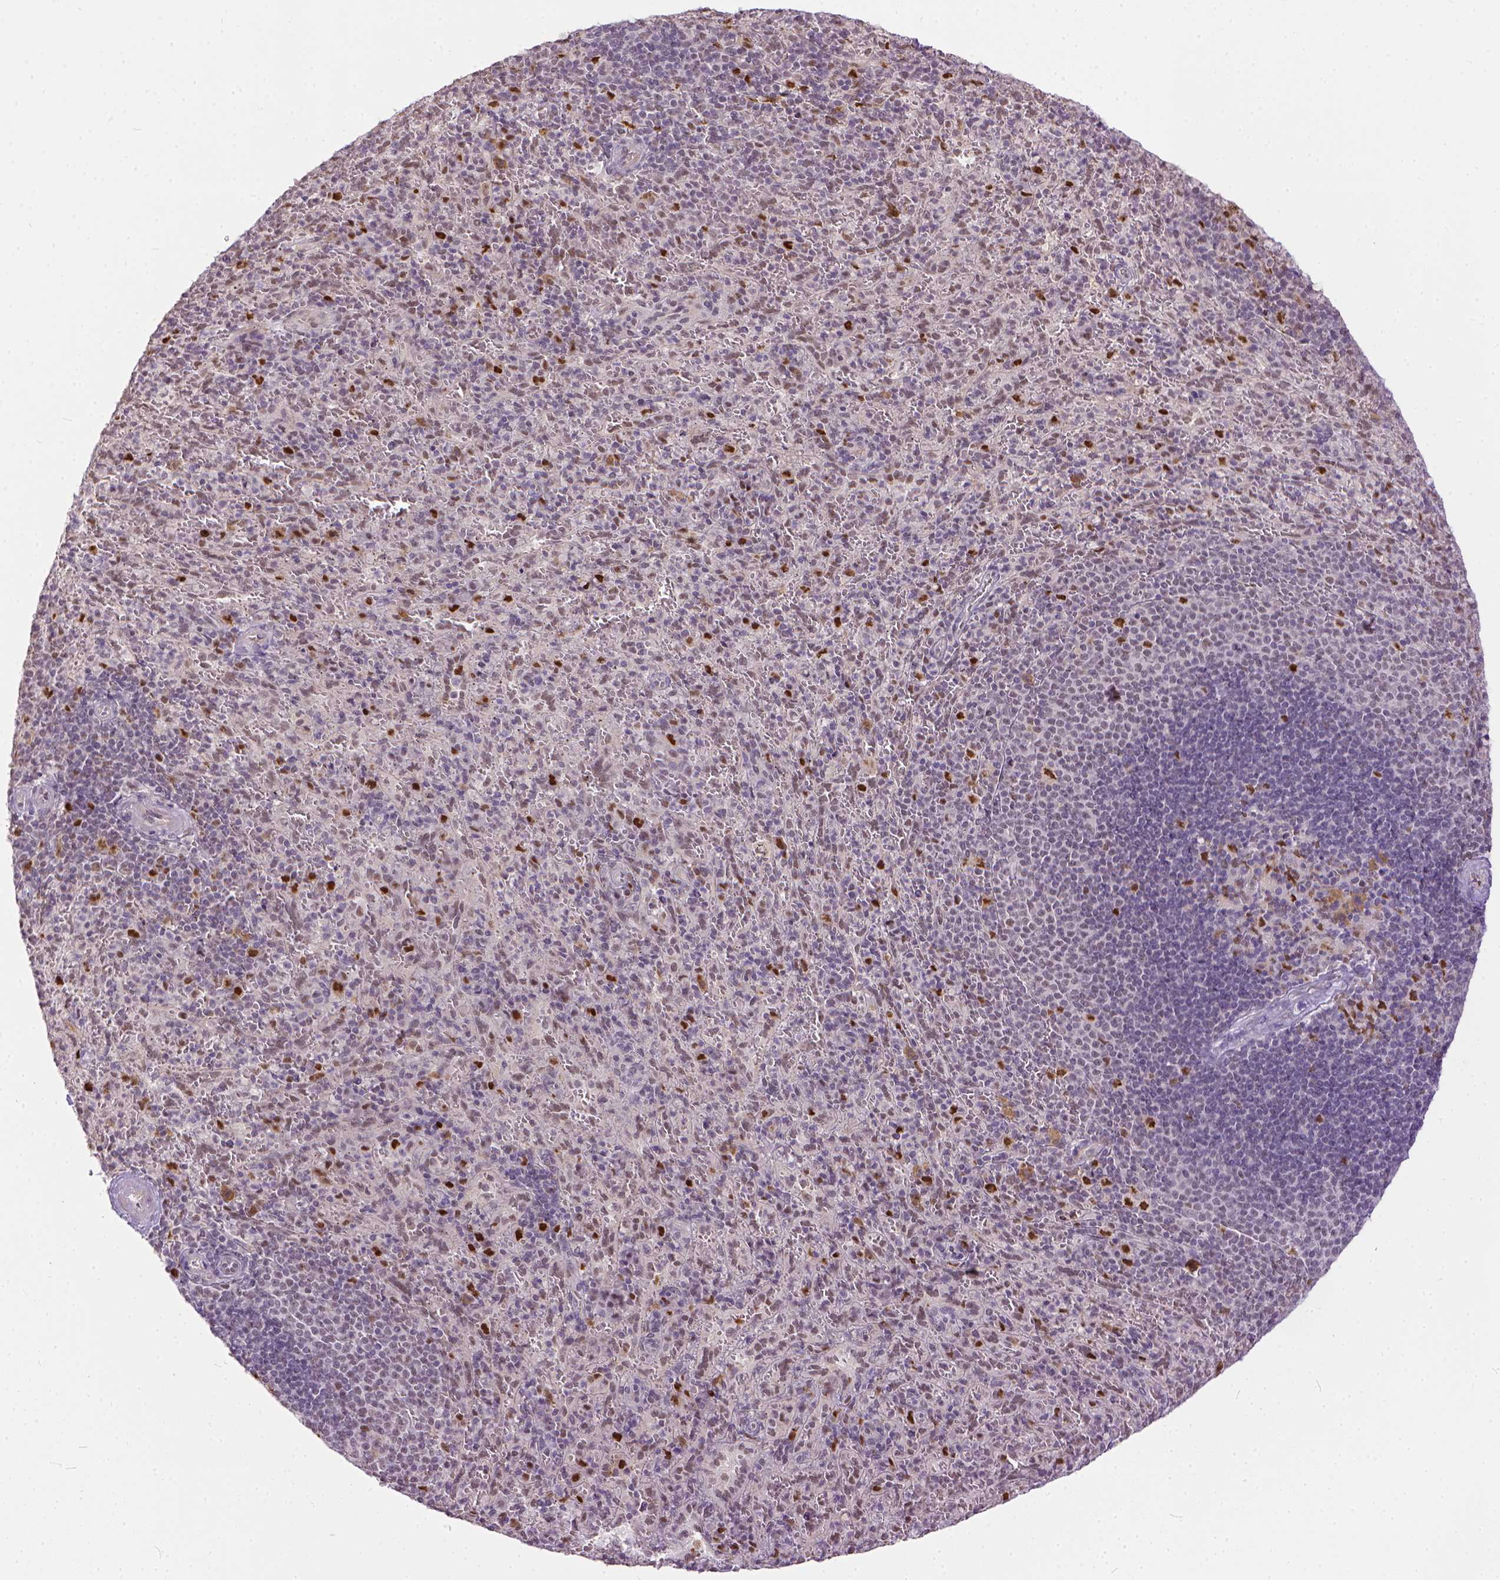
{"staining": {"intensity": "weak", "quantity": "25%-75%", "location": "nuclear"}, "tissue": "spleen", "cell_type": "Cells in red pulp", "image_type": "normal", "snomed": [{"axis": "morphology", "description": "Normal tissue, NOS"}, {"axis": "topography", "description": "Spleen"}], "caption": "DAB immunohistochemical staining of benign human spleen demonstrates weak nuclear protein expression in about 25%-75% of cells in red pulp. Using DAB (brown) and hematoxylin (blue) stains, captured at high magnification using brightfield microscopy.", "gene": "ERCC1", "patient": {"sex": "male", "age": 57}}